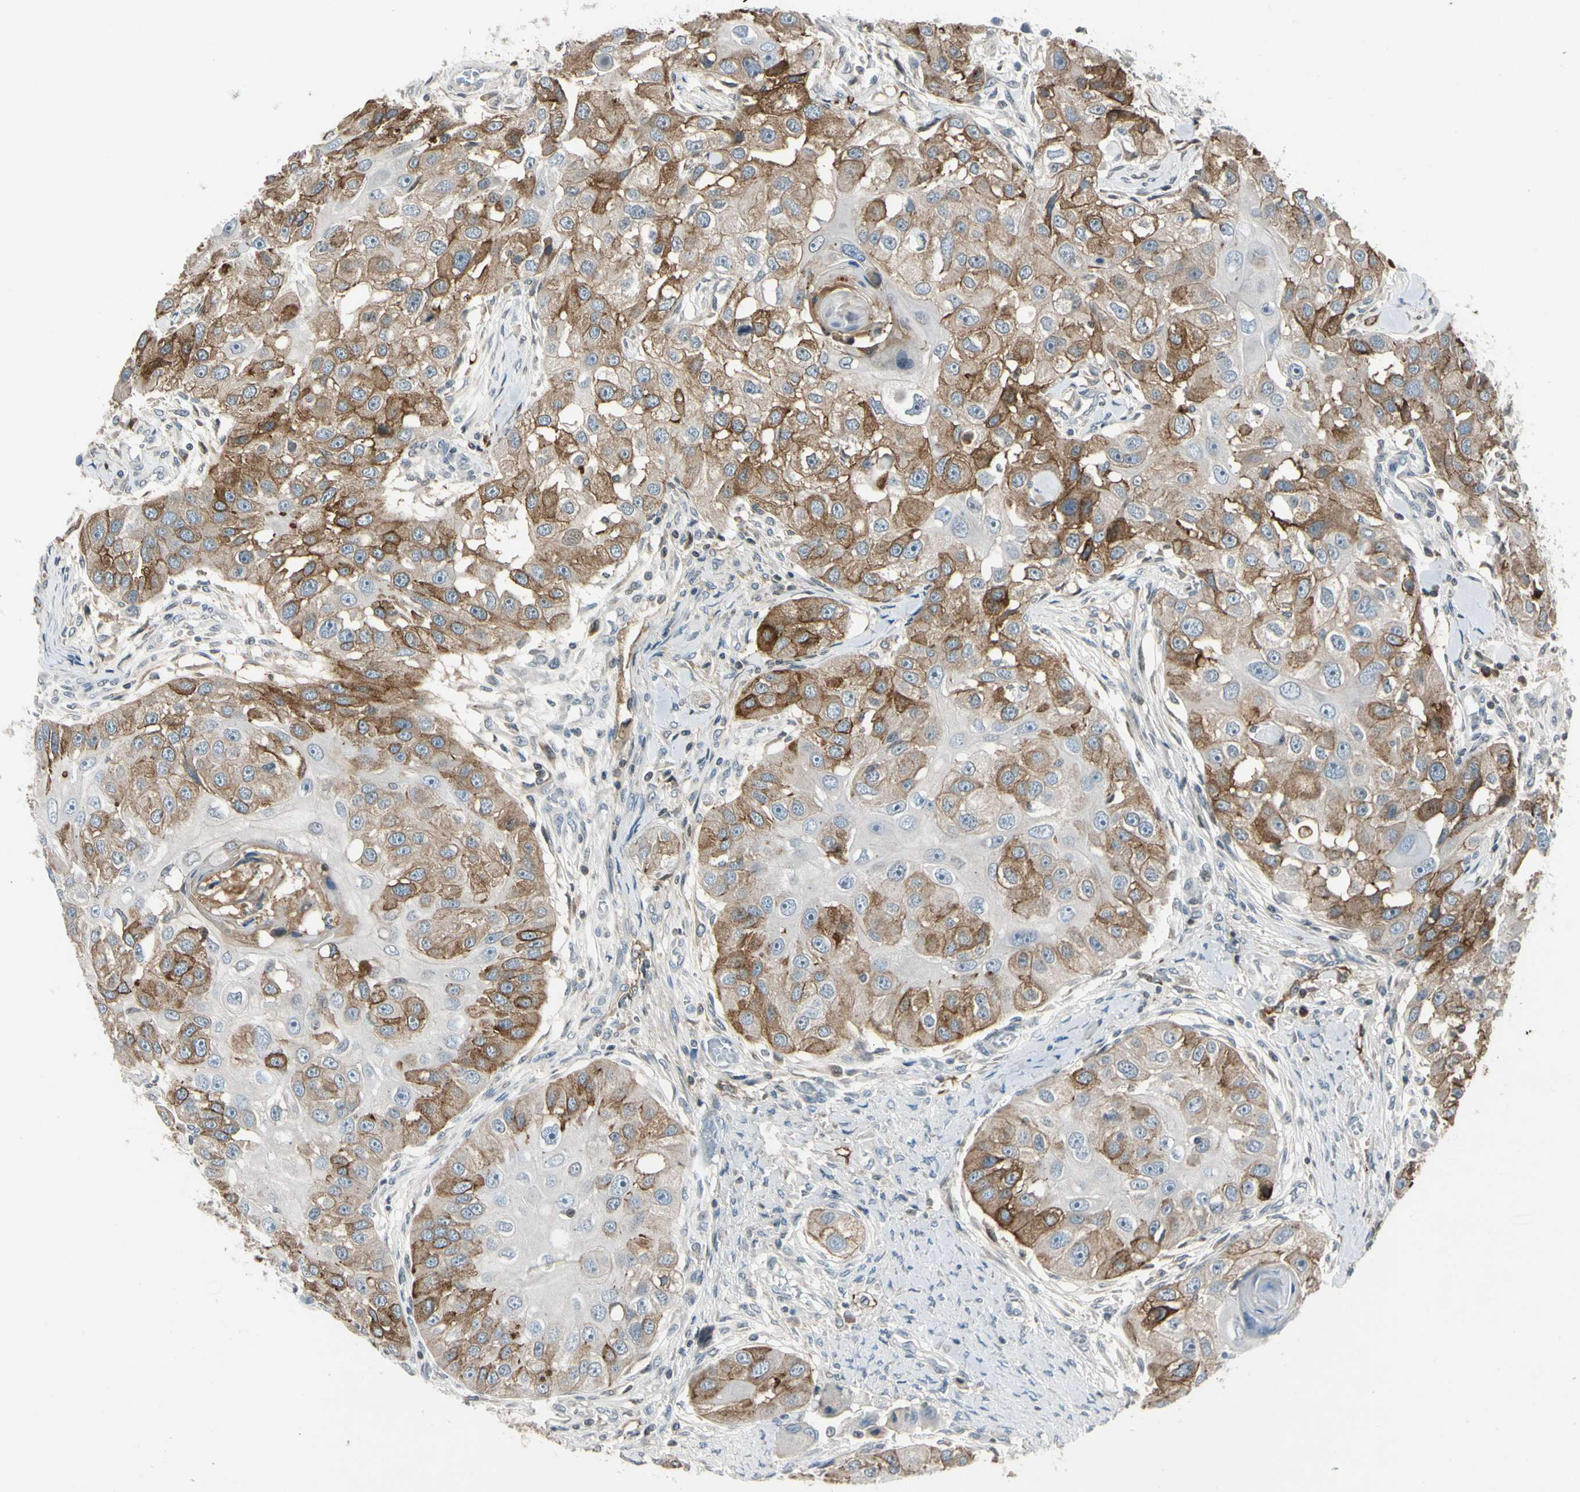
{"staining": {"intensity": "moderate", "quantity": "25%-75%", "location": "cytoplasmic/membranous"}, "tissue": "head and neck cancer", "cell_type": "Tumor cells", "image_type": "cancer", "snomed": [{"axis": "morphology", "description": "Normal tissue, NOS"}, {"axis": "morphology", "description": "Squamous cell carcinoma, NOS"}, {"axis": "topography", "description": "Skeletal muscle"}, {"axis": "topography", "description": "Head-Neck"}], "caption": "High-power microscopy captured an immunohistochemistry micrograph of head and neck cancer (squamous cell carcinoma), revealing moderate cytoplasmic/membranous positivity in about 25%-75% of tumor cells. The staining was performed using DAB to visualize the protein expression in brown, while the nuclei were stained in blue with hematoxylin (Magnification: 20x).", "gene": "PDPN", "patient": {"sex": "male", "age": 51}}